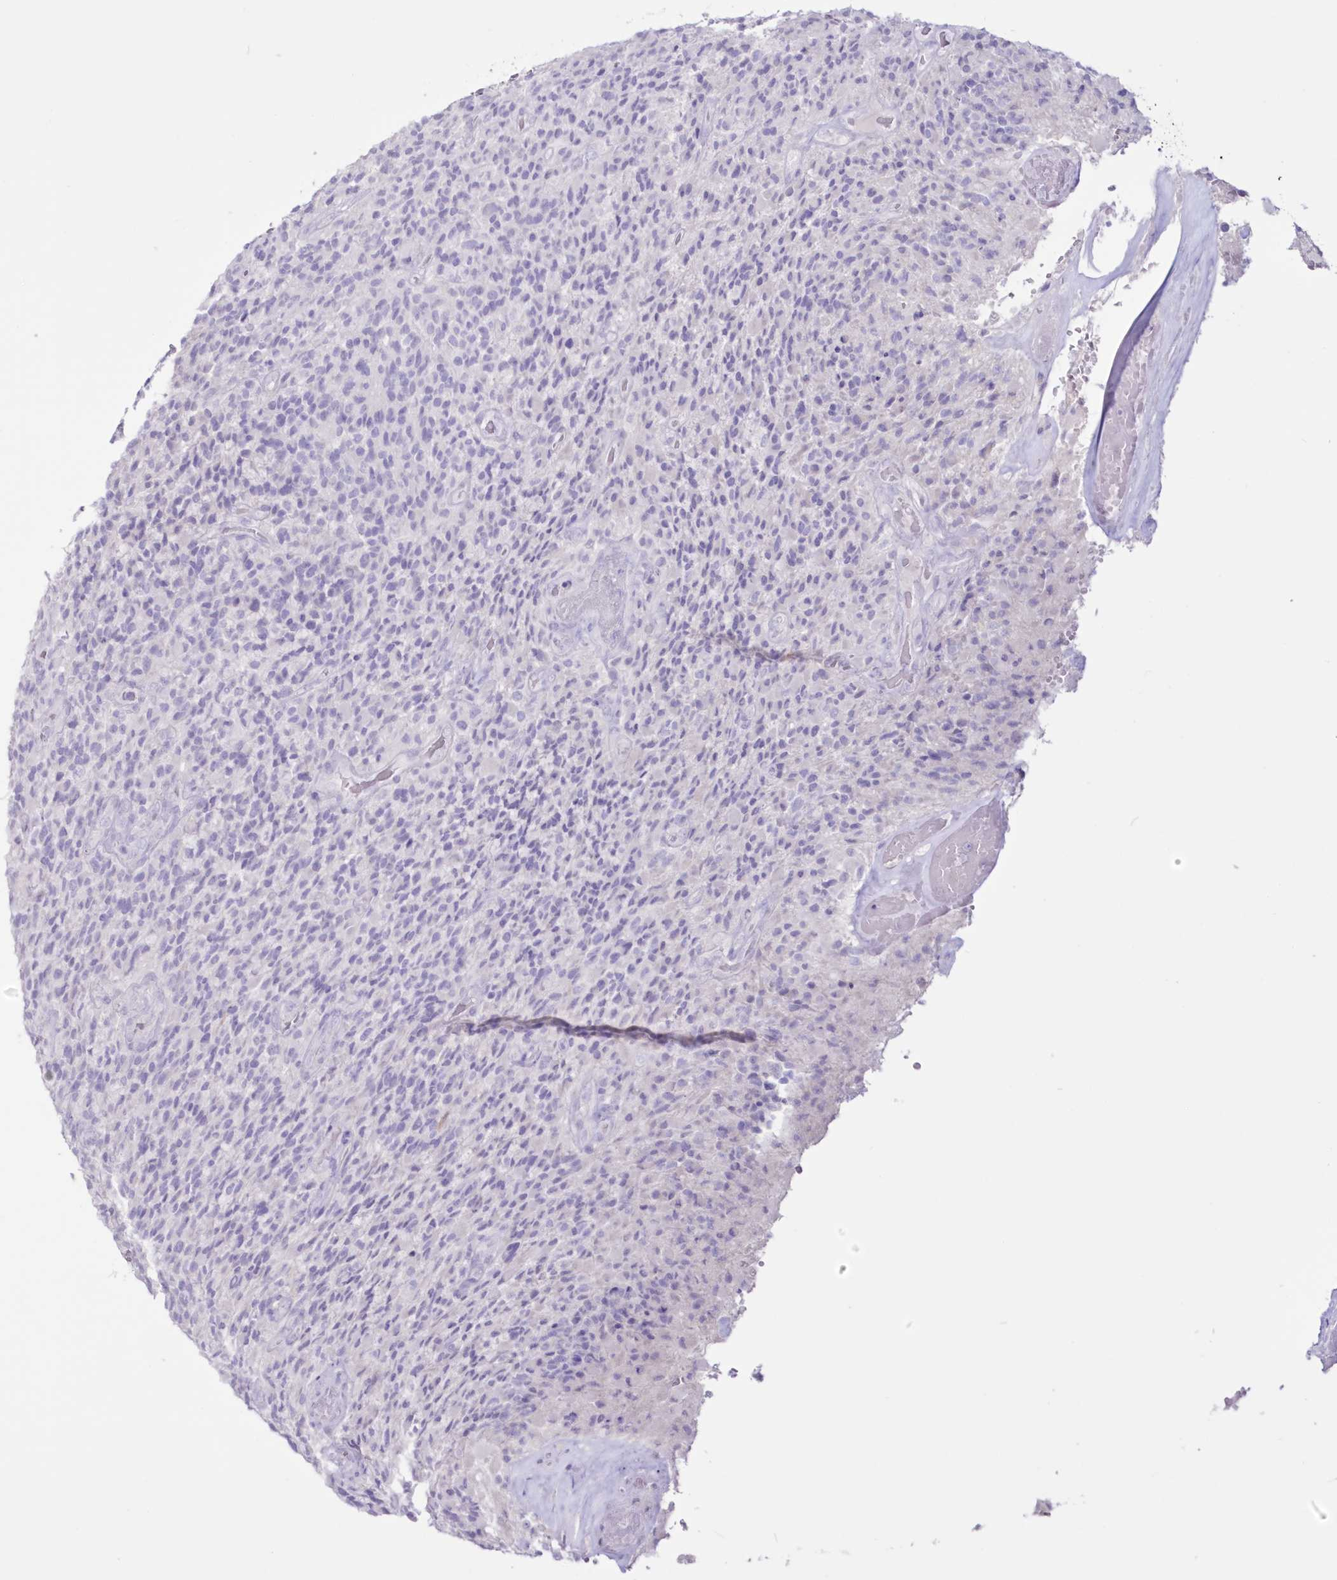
{"staining": {"intensity": "negative", "quantity": "none", "location": "none"}, "tissue": "glioma", "cell_type": "Tumor cells", "image_type": "cancer", "snomed": [{"axis": "morphology", "description": "Glioma, malignant, High grade"}, {"axis": "topography", "description": "Brain"}], "caption": "This photomicrograph is of glioma stained with immunohistochemistry to label a protein in brown with the nuclei are counter-stained blue. There is no staining in tumor cells. (DAB immunohistochemistry (IHC) visualized using brightfield microscopy, high magnification).", "gene": "CYP3A4", "patient": {"sex": "male", "age": 71}}